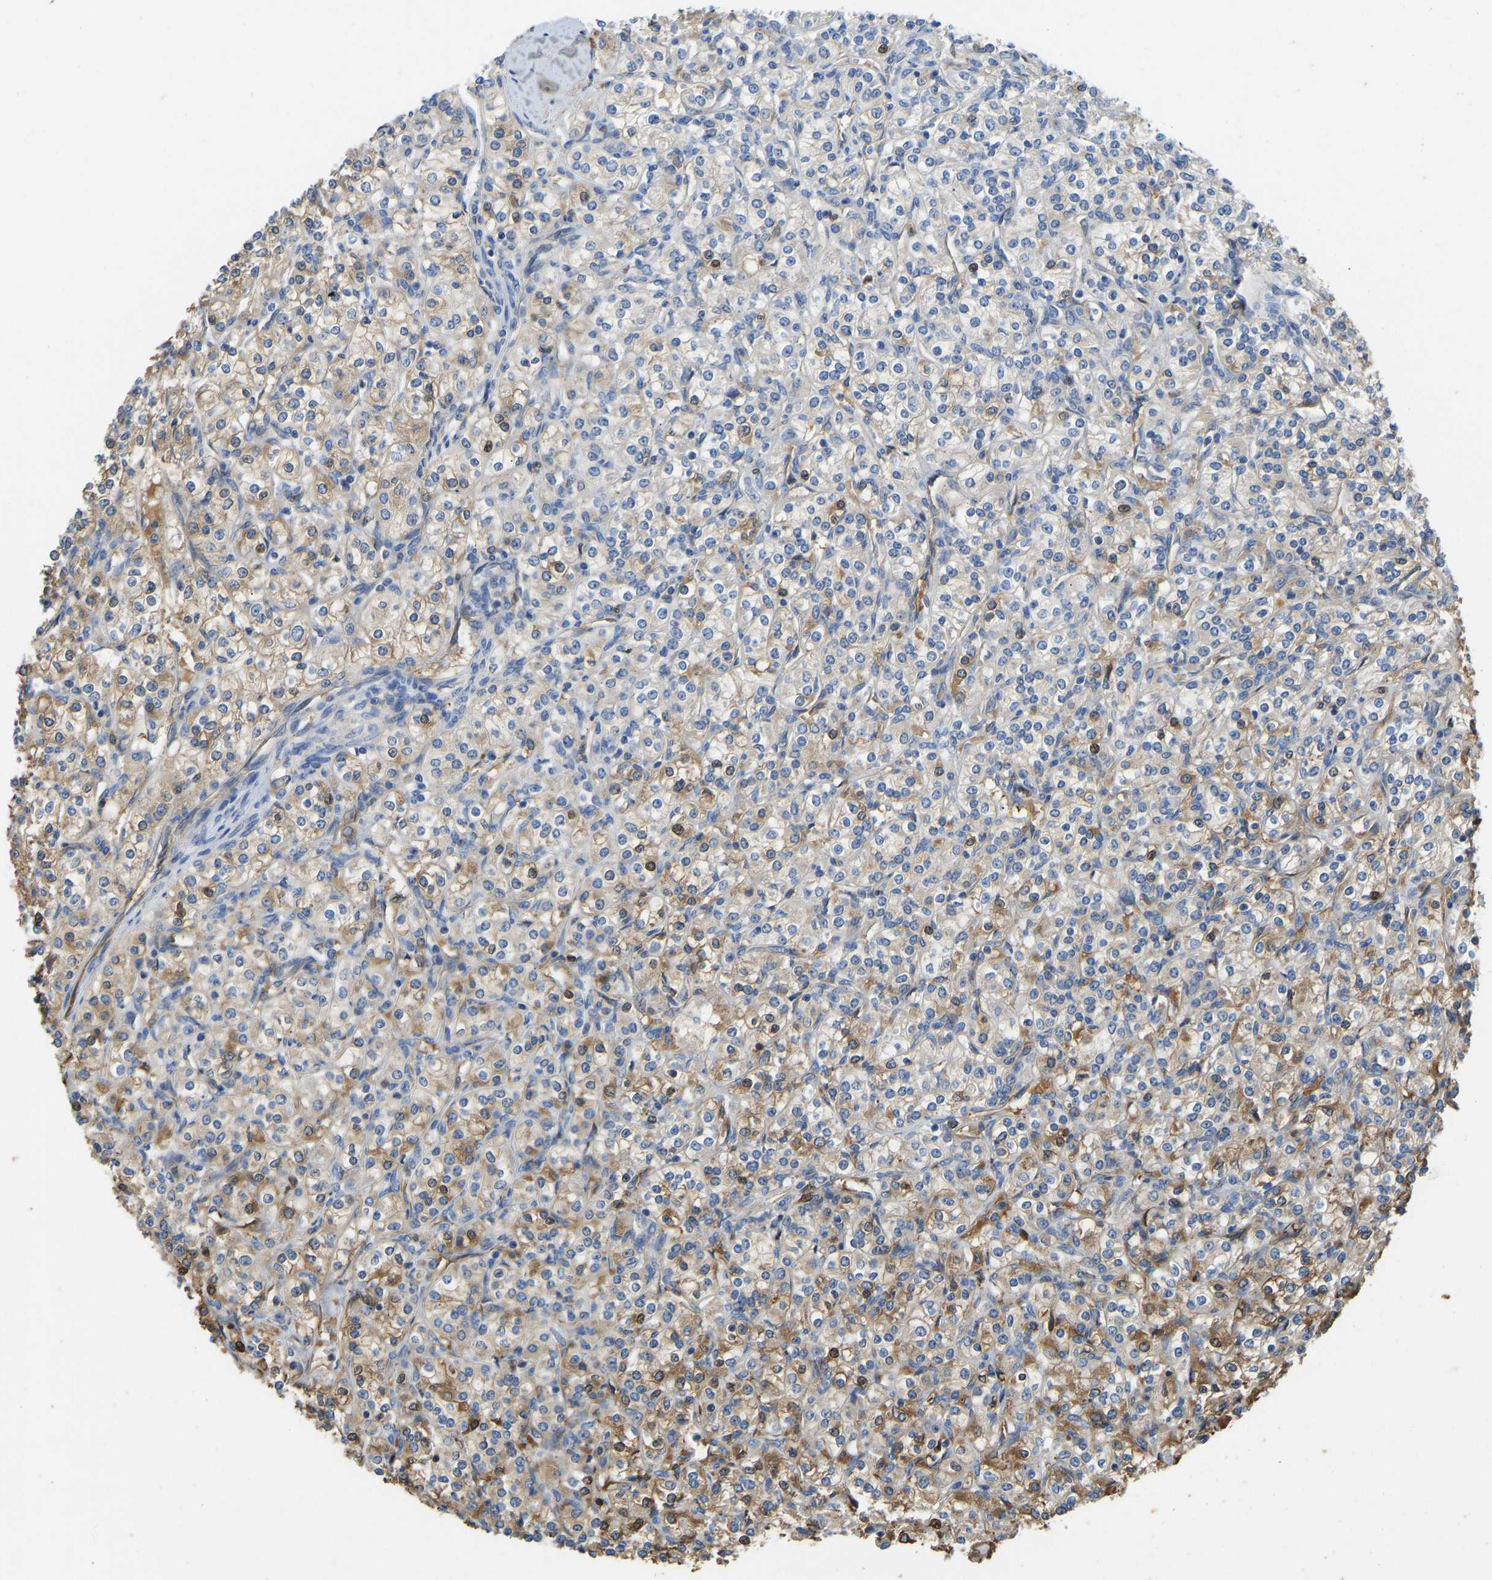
{"staining": {"intensity": "weak", "quantity": ">75%", "location": "cytoplasmic/membranous,nuclear"}, "tissue": "renal cancer", "cell_type": "Tumor cells", "image_type": "cancer", "snomed": [{"axis": "morphology", "description": "Adenocarcinoma, NOS"}, {"axis": "topography", "description": "Kidney"}], "caption": "High-magnification brightfield microscopy of adenocarcinoma (renal) stained with DAB (brown) and counterstained with hematoxylin (blue). tumor cells exhibit weak cytoplasmic/membranous and nuclear staining is seen in about>75% of cells. (brown staining indicates protein expression, while blue staining denotes nuclei).", "gene": "VCPKMT", "patient": {"sex": "male", "age": 77}}